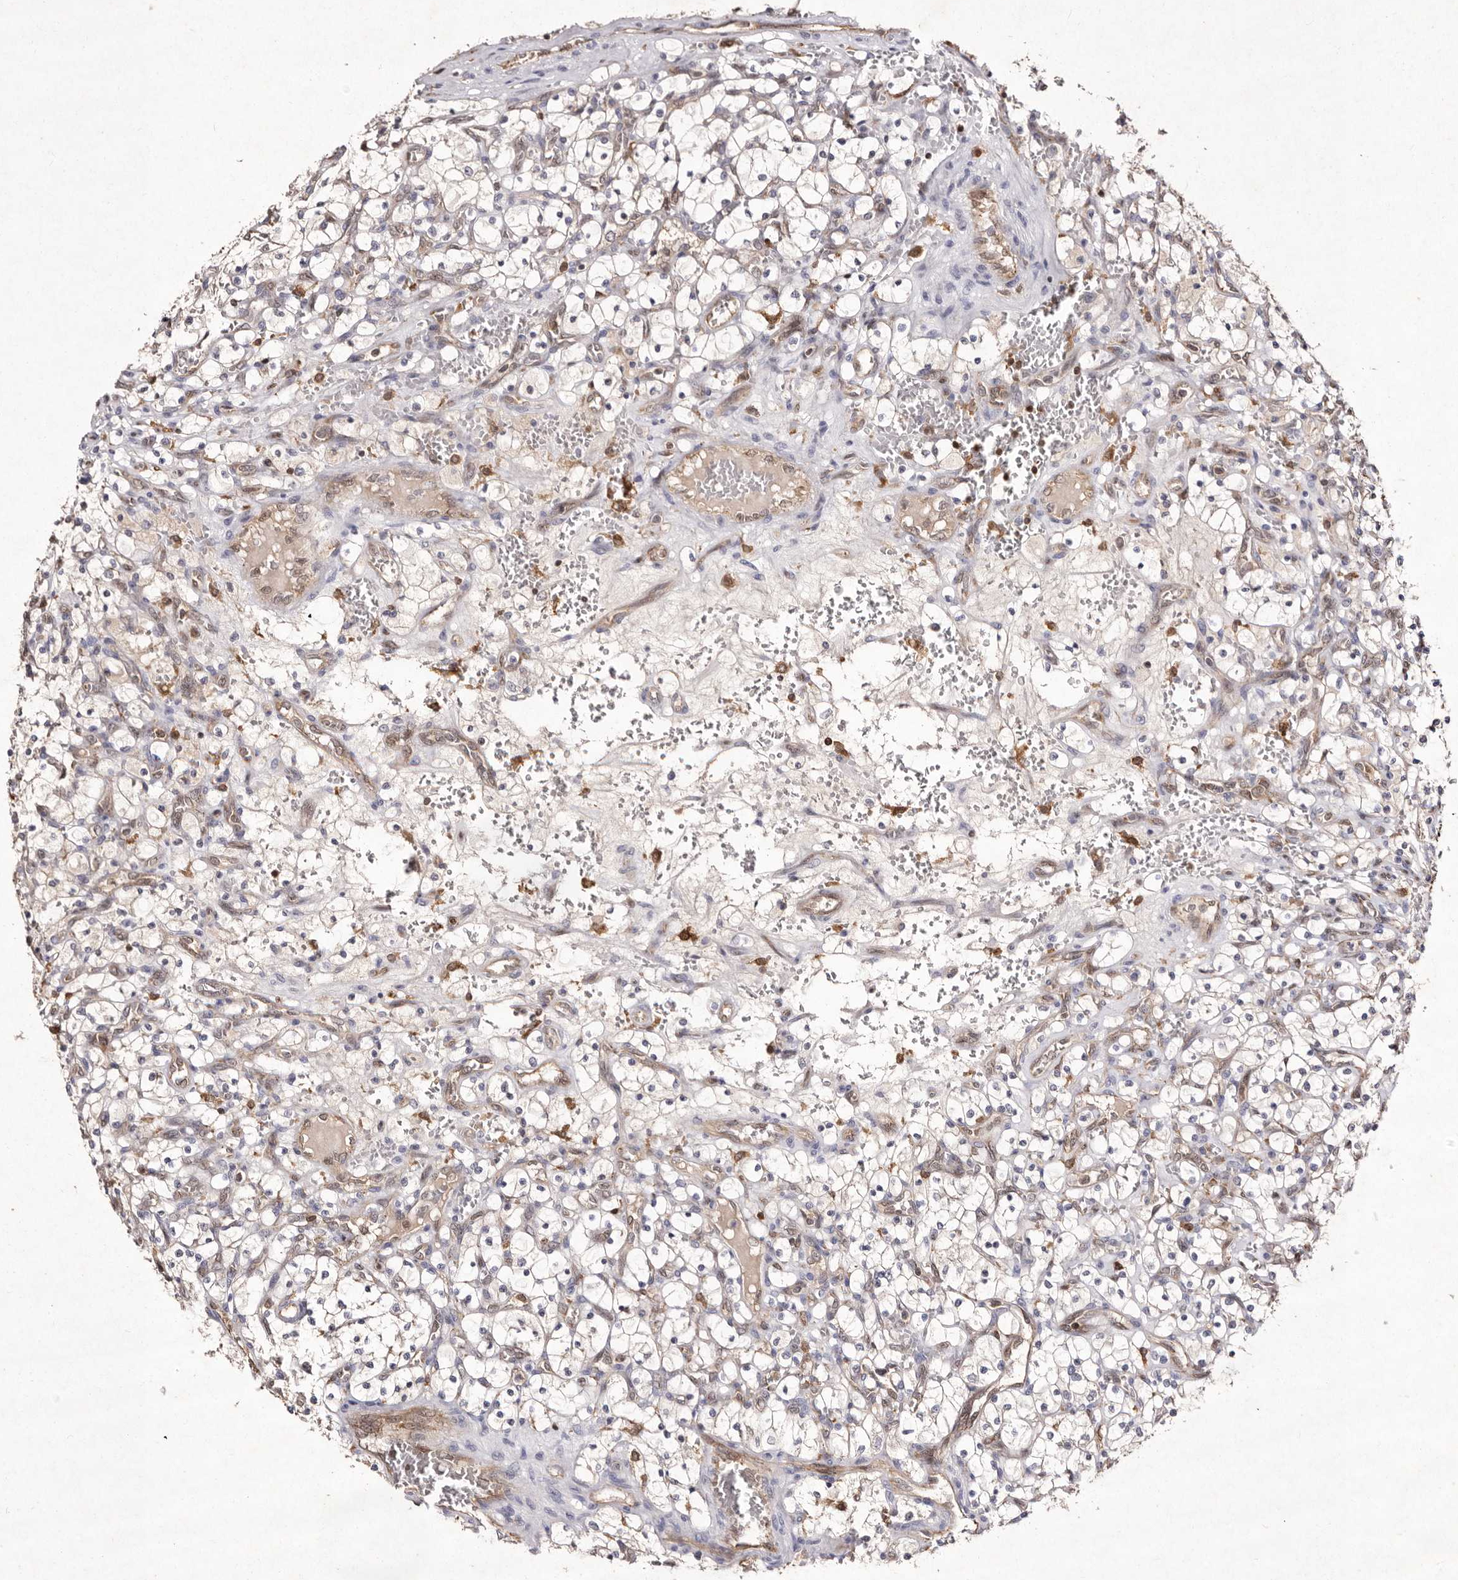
{"staining": {"intensity": "negative", "quantity": "none", "location": "none"}, "tissue": "renal cancer", "cell_type": "Tumor cells", "image_type": "cancer", "snomed": [{"axis": "morphology", "description": "Adenocarcinoma, NOS"}, {"axis": "topography", "description": "Kidney"}], "caption": "Protein analysis of renal adenocarcinoma displays no significant positivity in tumor cells.", "gene": "GIMAP4", "patient": {"sex": "female", "age": 69}}